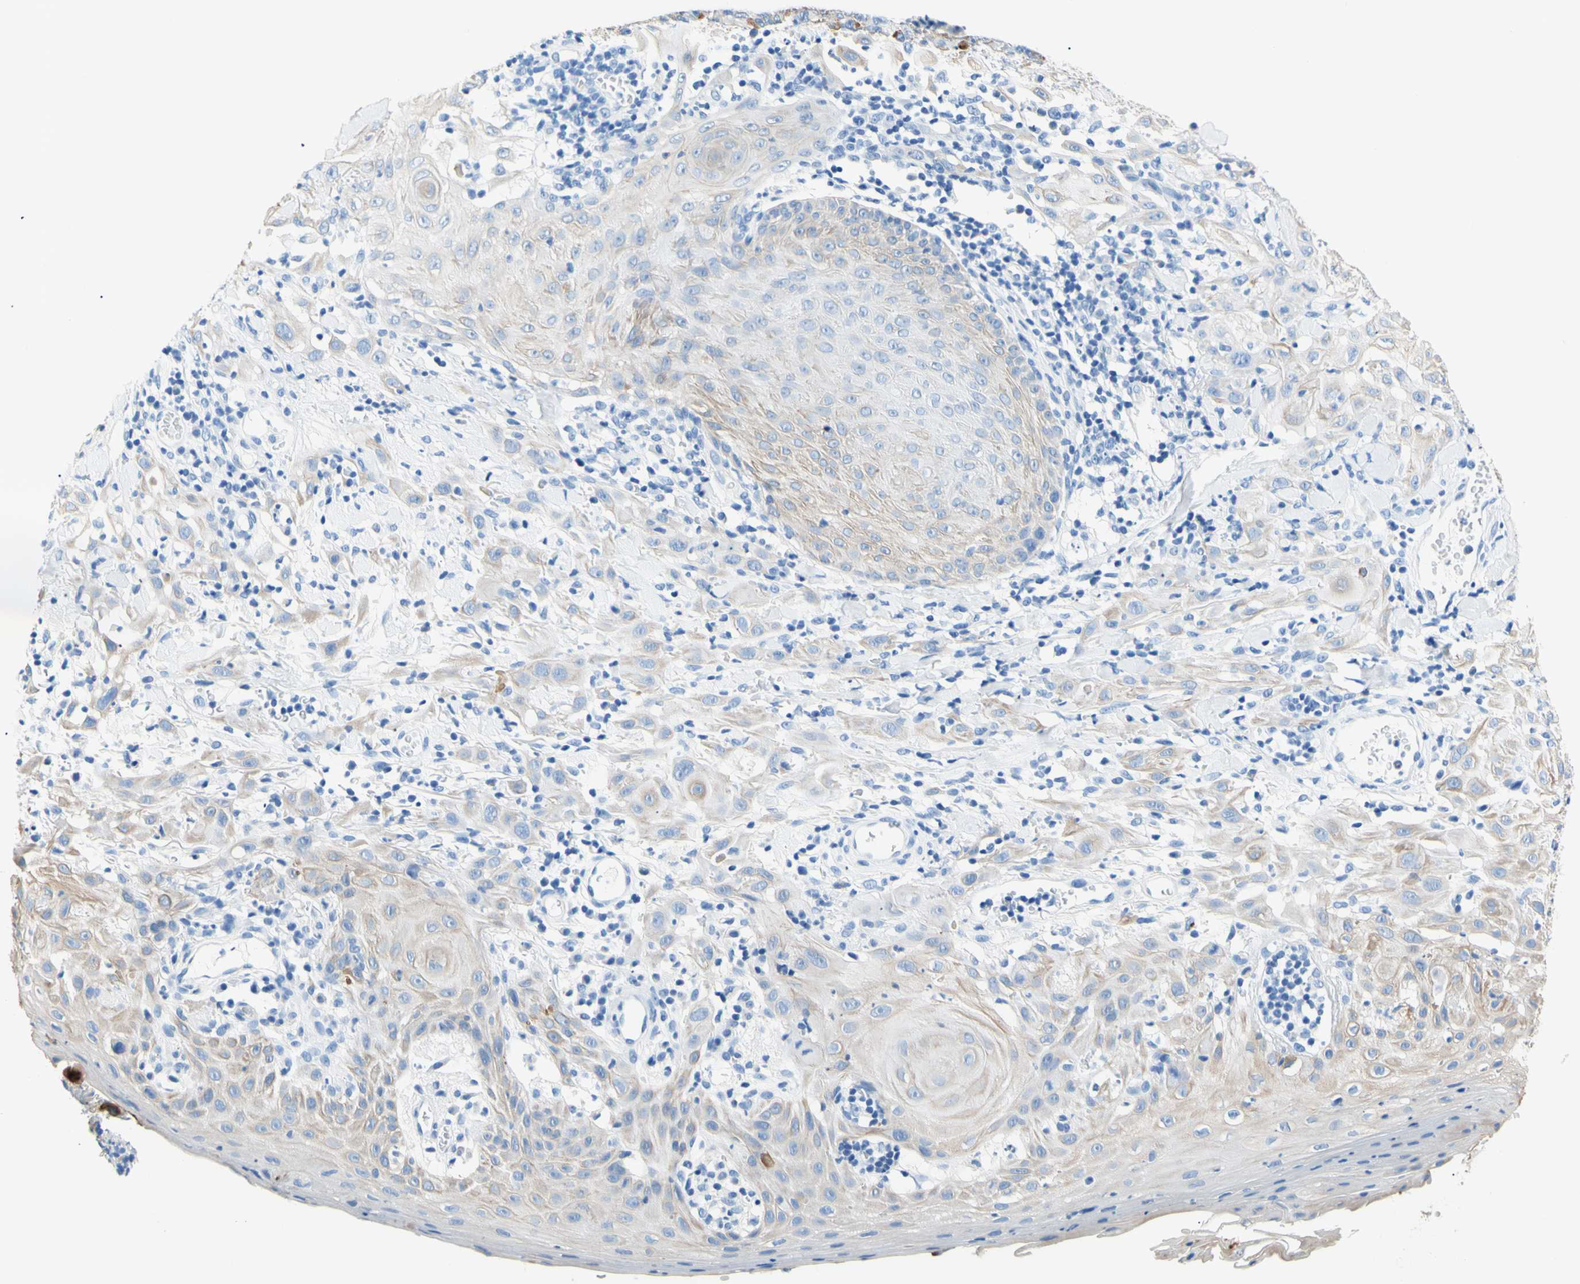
{"staining": {"intensity": "negative", "quantity": "none", "location": "none"}, "tissue": "skin cancer", "cell_type": "Tumor cells", "image_type": "cancer", "snomed": [{"axis": "morphology", "description": "Squamous cell carcinoma, NOS"}, {"axis": "topography", "description": "Skin"}], "caption": "Immunohistochemical staining of skin cancer (squamous cell carcinoma) demonstrates no significant positivity in tumor cells. (Brightfield microscopy of DAB immunohistochemistry (IHC) at high magnification).", "gene": "HPCA", "patient": {"sex": "male", "age": 24}}